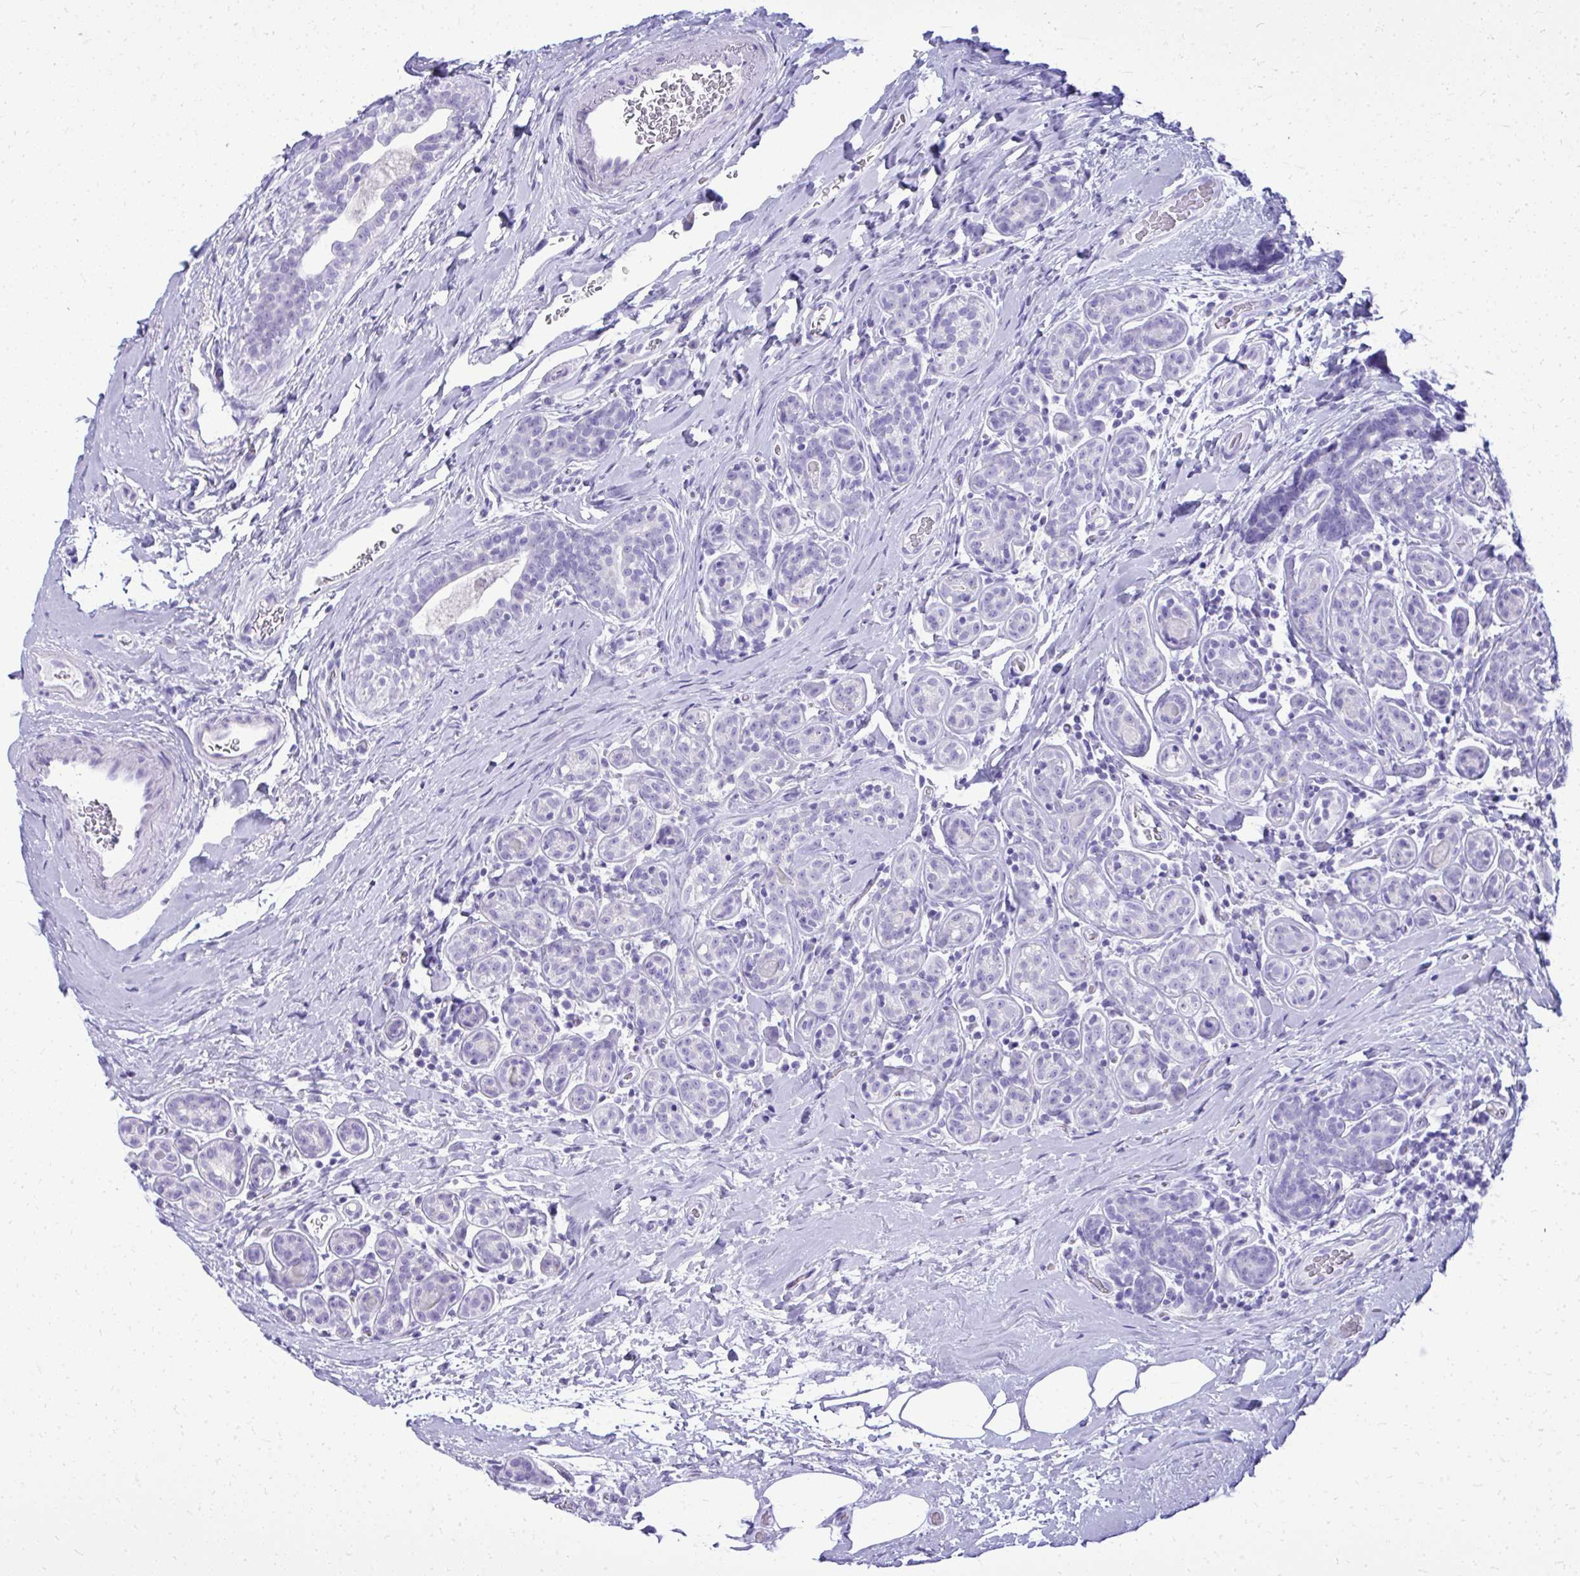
{"staining": {"intensity": "negative", "quantity": "none", "location": "none"}, "tissue": "breast cancer", "cell_type": "Tumor cells", "image_type": "cancer", "snomed": [{"axis": "morphology", "description": "Duct carcinoma"}, {"axis": "topography", "description": "Breast"}], "caption": "Invasive ductal carcinoma (breast) was stained to show a protein in brown. There is no significant expression in tumor cells.", "gene": "BCL6B", "patient": {"sex": "female", "age": 71}}